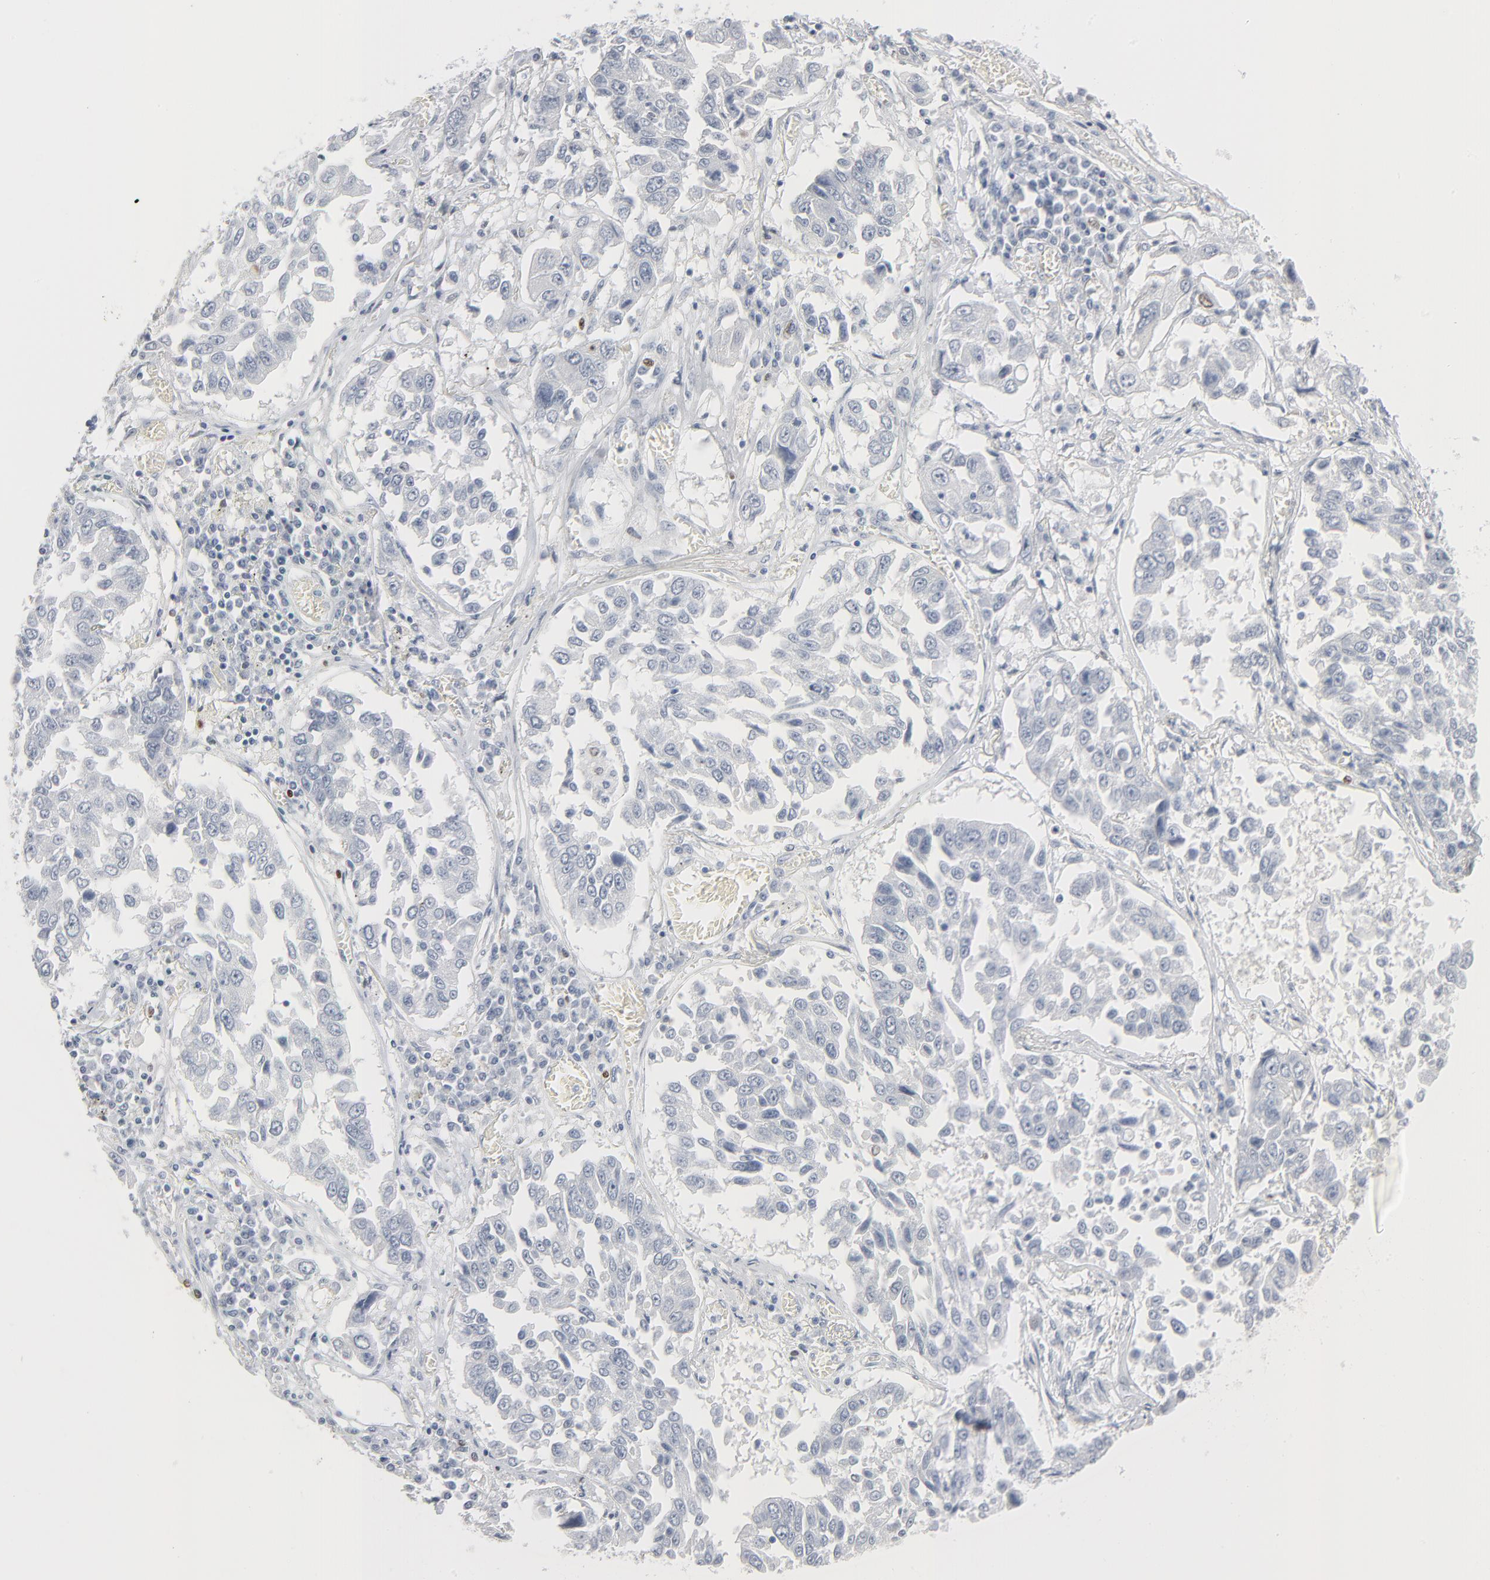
{"staining": {"intensity": "negative", "quantity": "none", "location": "none"}, "tissue": "lung cancer", "cell_type": "Tumor cells", "image_type": "cancer", "snomed": [{"axis": "morphology", "description": "Squamous cell carcinoma, NOS"}, {"axis": "topography", "description": "Lung"}], "caption": "Immunohistochemistry micrograph of squamous cell carcinoma (lung) stained for a protein (brown), which exhibits no expression in tumor cells.", "gene": "MITF", "patient": {"sex": "male", "age": 71}}